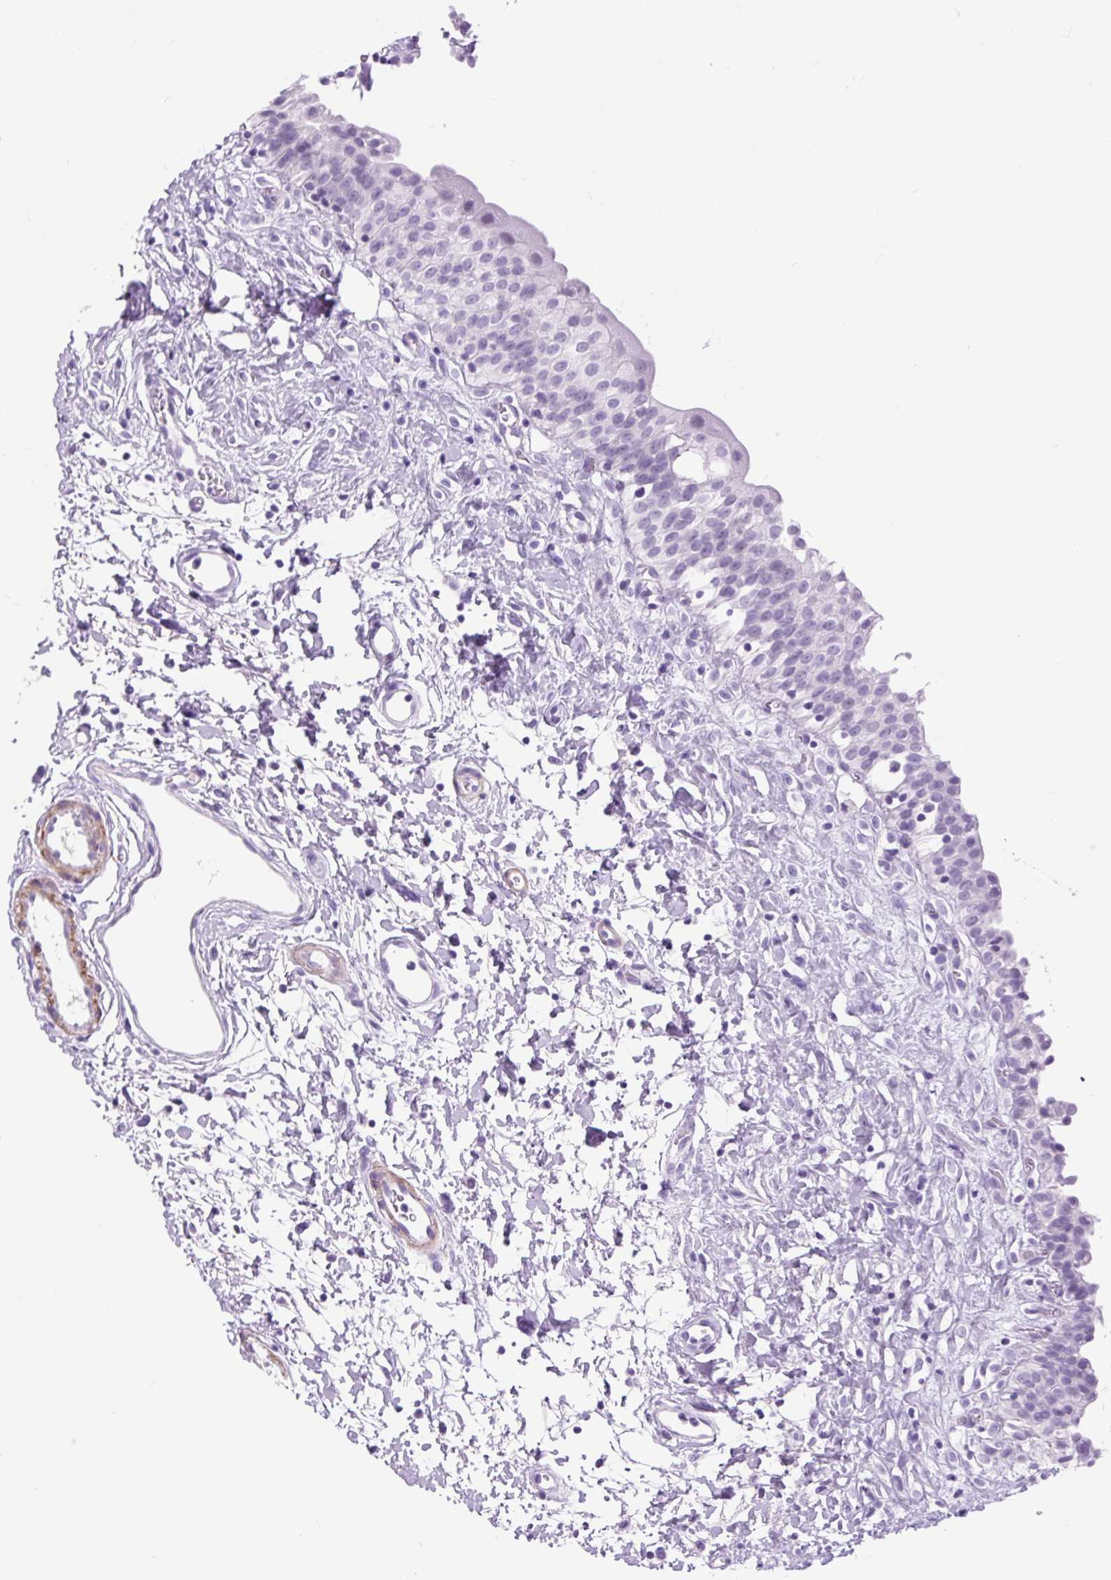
{"staining": {"intensity": "negative", "quantity": "none", "location": "none"}, "tissue": "urinary bladder", "cell_type": "Urothelial cells", "image_type": "normal", "snomed": [{"axis": "morphology", "description": "Normal tissue, NOS"}, {"axis": "topography", "description": "Urinary bladder"}], "caption": "There is no significant expression in urothelial cells of urinary bladder.", "gene": "DPP6", "patient": {"sex": "male", "age": 51}}